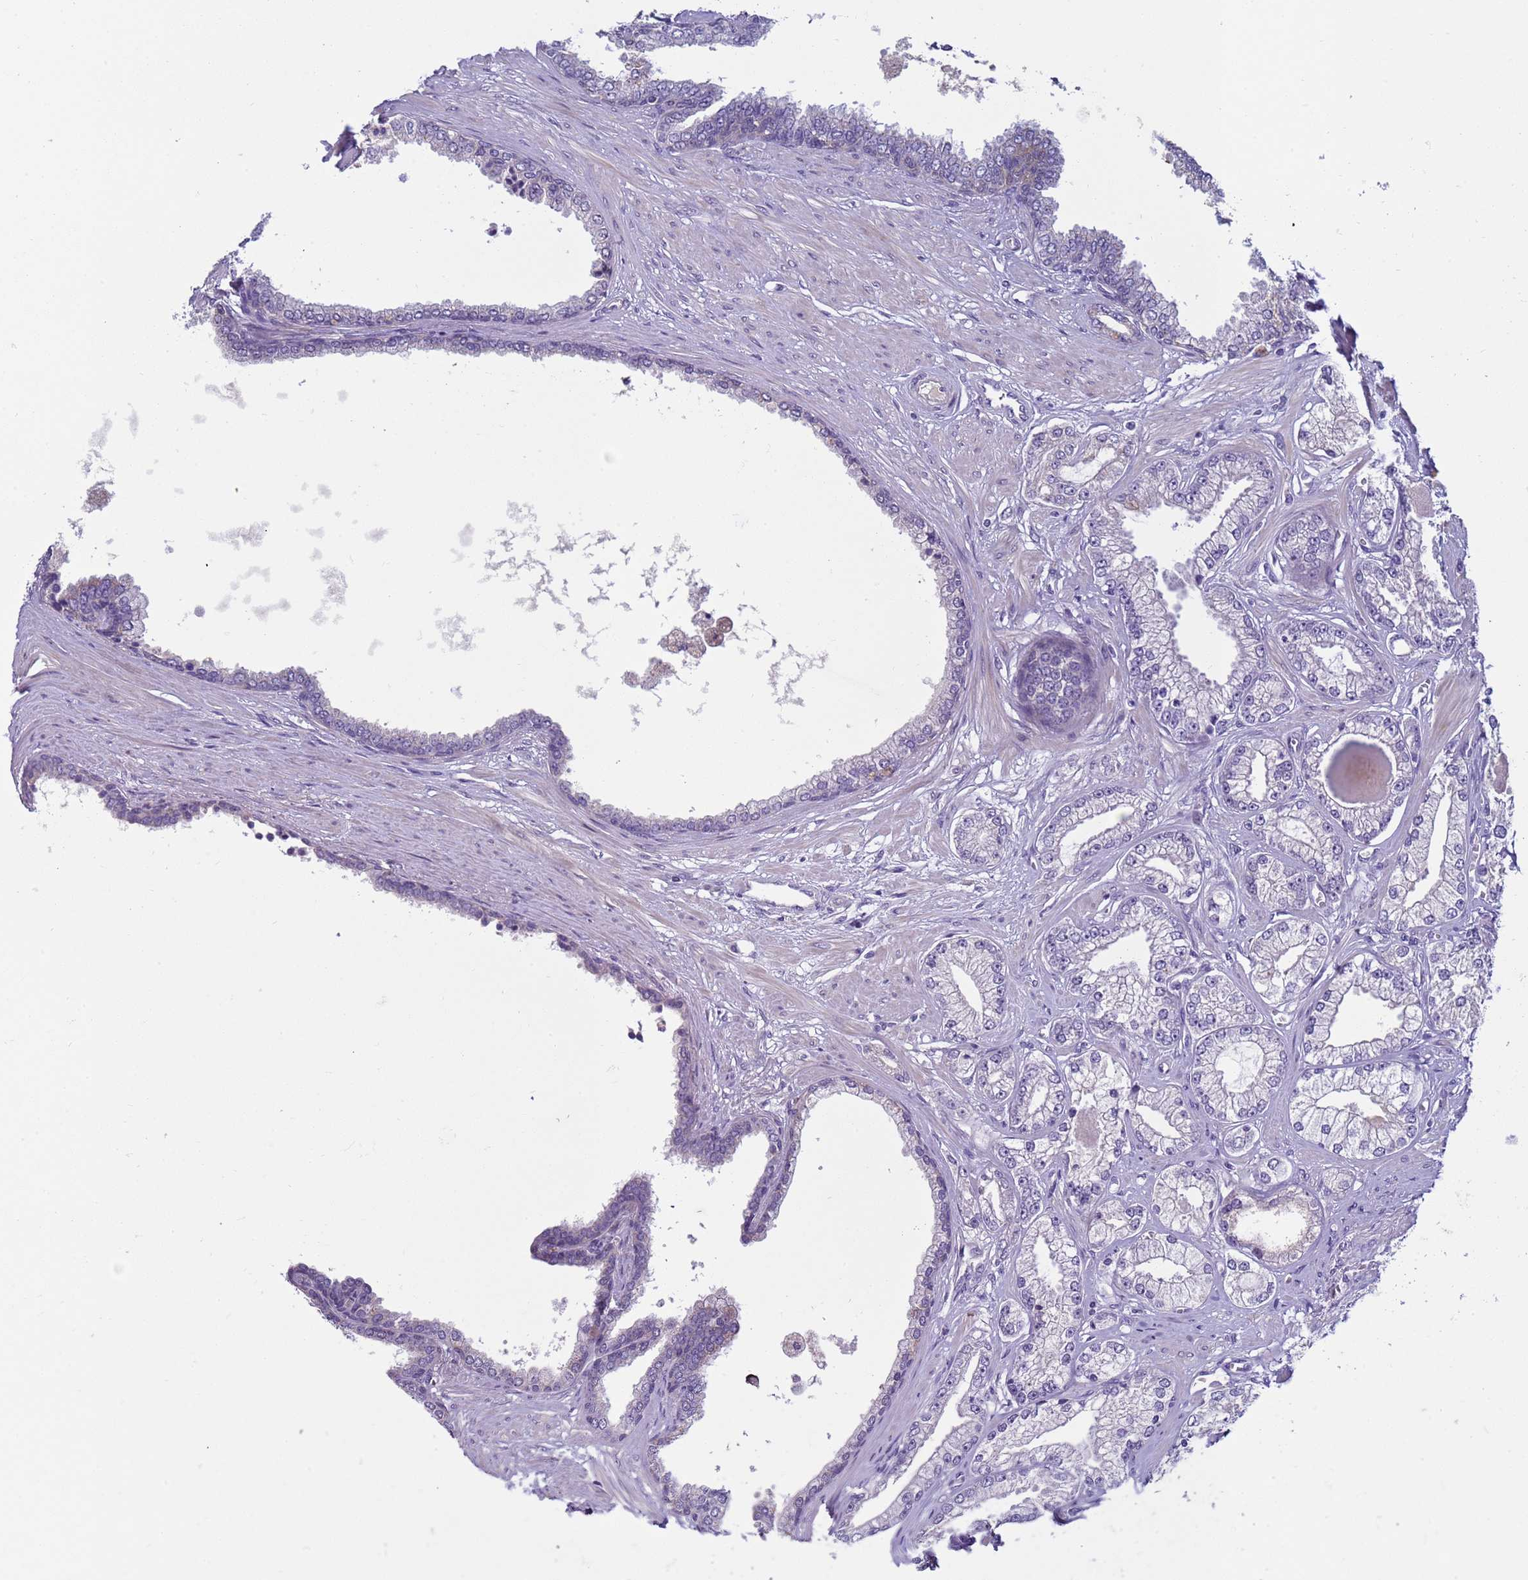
{"staining": {"intensity": "negative", "quantity": "none", "location": "none"}, "tissue": "prostate cancer", "cell_type": "Tumor cells", "image_type": "cancer", "snomed": [{"axis": "morphology", "description": "Adenocarcinoma, Low grade"}, {"axis": "topography", "description": "Prostate"}], "caption": "This photomicrograph is of prostate adenocarcinoma (low-grade) stained with immunohistochemistry (IHC) to label a protein in brown with the nuclei are counter-stained blue. There is no staining in tumor cells.", "gene": "TRIM51", "patient": {"sex": "male", "age": 64}}